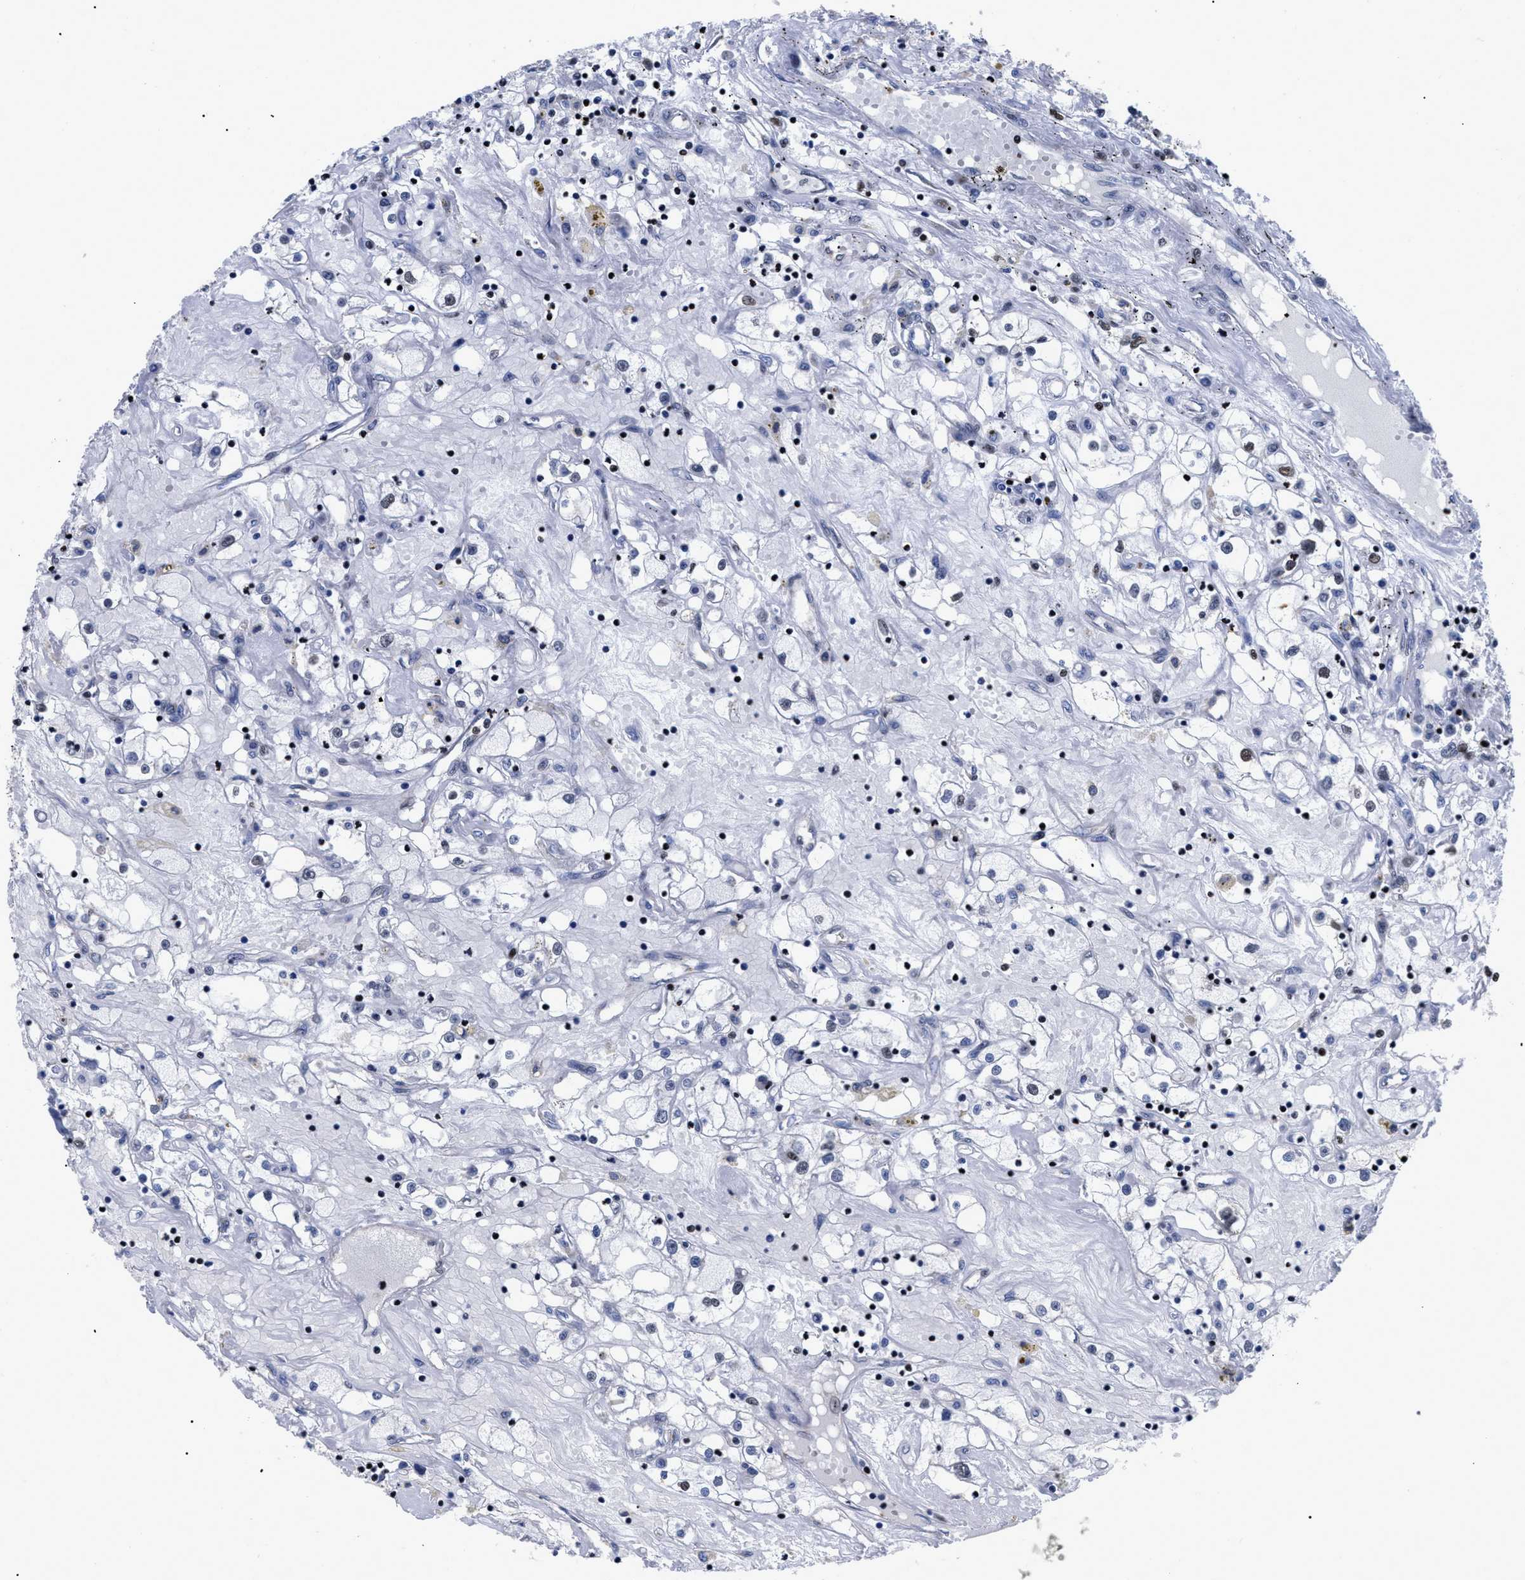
{"staining": {"intensity": "negative", "quantity": "none", "location": "none"}, "tissue": "renal cancer", "cell_type": "Tumor cells", "image_type": "cancer", "snomed": [{"axis": "morphology", "description": "Adenocarcinoma, NOS"}, {"axis": "topography", "description": "Kidney"}], "caption": "Tumor cells are negative for protein expression in human renal adenocarcinoma. The staining was performed using DAB to visualize the protein expression in brown, while the nuclei were stained in blue with hematoxylin (Magnification: 20x).", "gene": "CALHM3", "patient": {"sex": "male", "age": 56}}